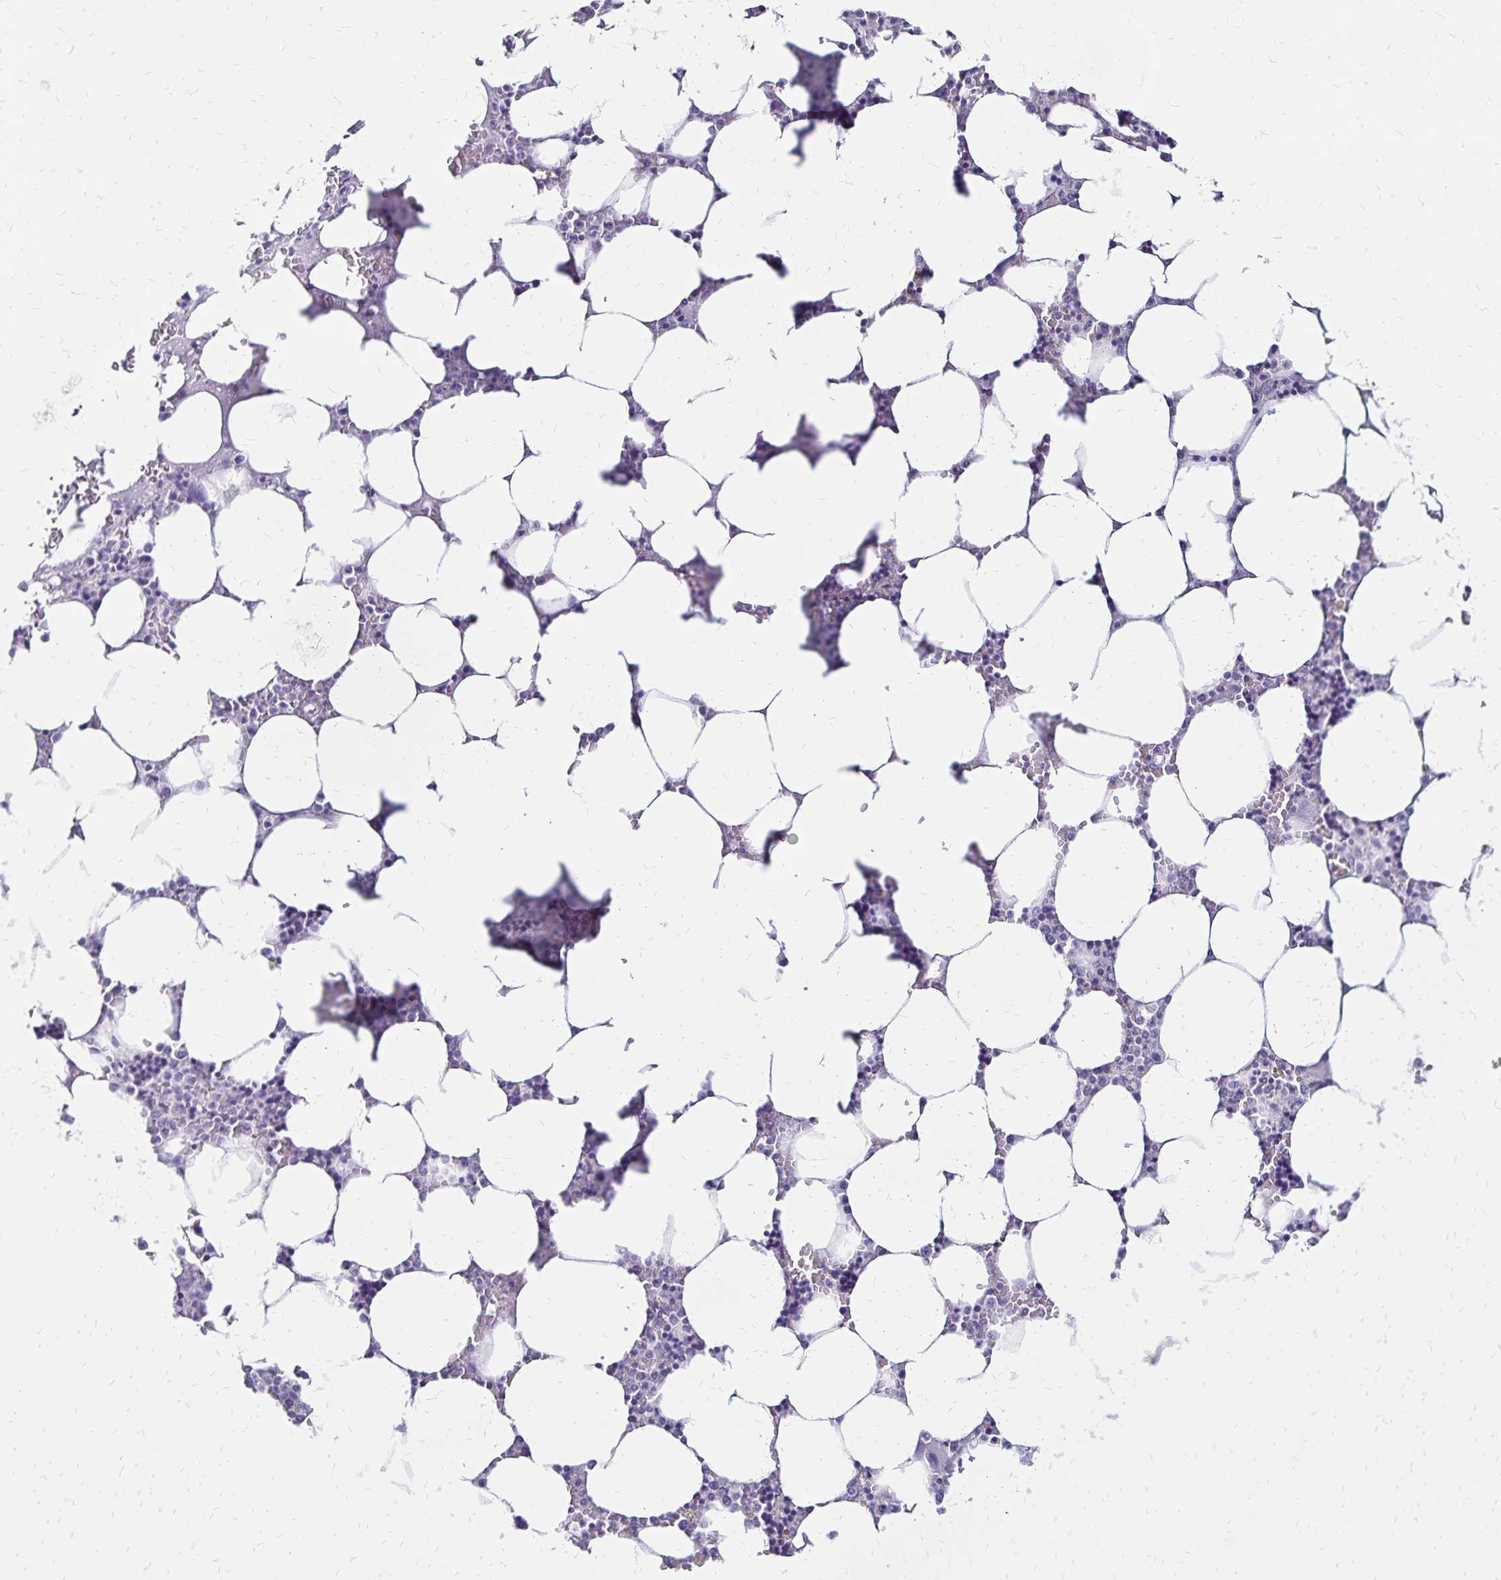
{"staining": {"intensity": "negative", "quantity": "none", "location": "none"}, "tissue": "bone marrow", "cell_type": "Hematopoietic cells", "image_type": "normal", "snomed": [{"axis": "morphology", "description": "Normal tissue, NOS"}, {"axis": "topography", "description": "Bone marrow"}], "caption": "High power microscopy histopathology image of an immunohistochemistry (IHC) image of normal bone marrow, revealing no significant positivity in hematopoietic cells. (DAB (3,3'-diaminobenzidine) immunohistochemistry with hematoxylin counter stain).", "gene": "LIN28B", "patient": {"sex": "male", "age": 64}}